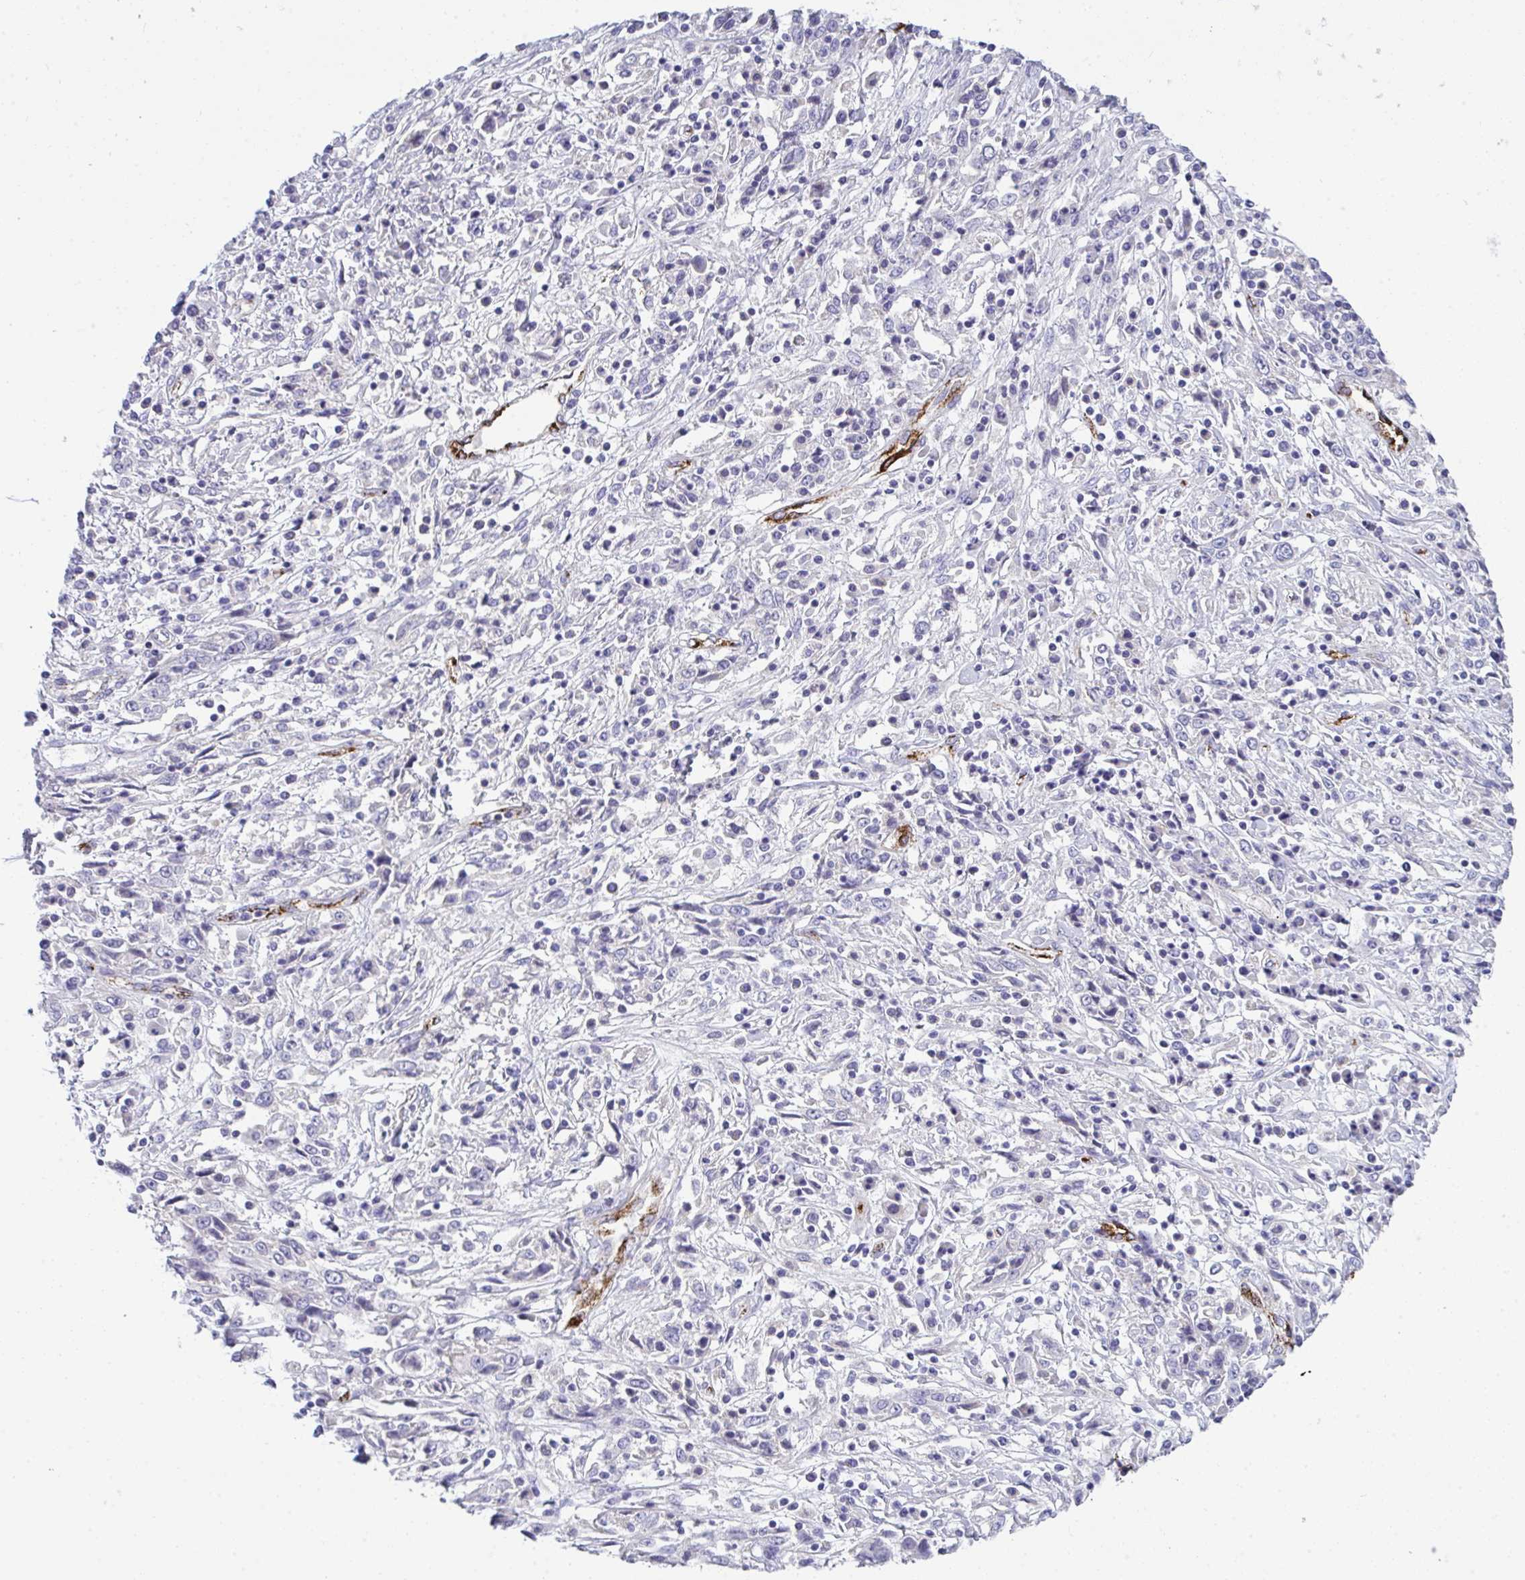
{"staining": {"intensity": "negative", "quantity": "none", "location": "none"}, "tissue": "cervical cancer", "cell_type": "Tumor cells", "image_type": "cancer", "snomed": [{"axis": "morphology", "description": "Adenocarcinoma, NOS"}, {"axis": "topography", "description": "Cervix"}], "caption": "DAB (3,3'-diaminobenzidine) immunohistochemical staining of human cervical cancer (adenocarcinoma) reveals no significant positivity in tumor cells.", "gene": "TOR1AIP2", "patient": {"sex": "female", "age": 40}}